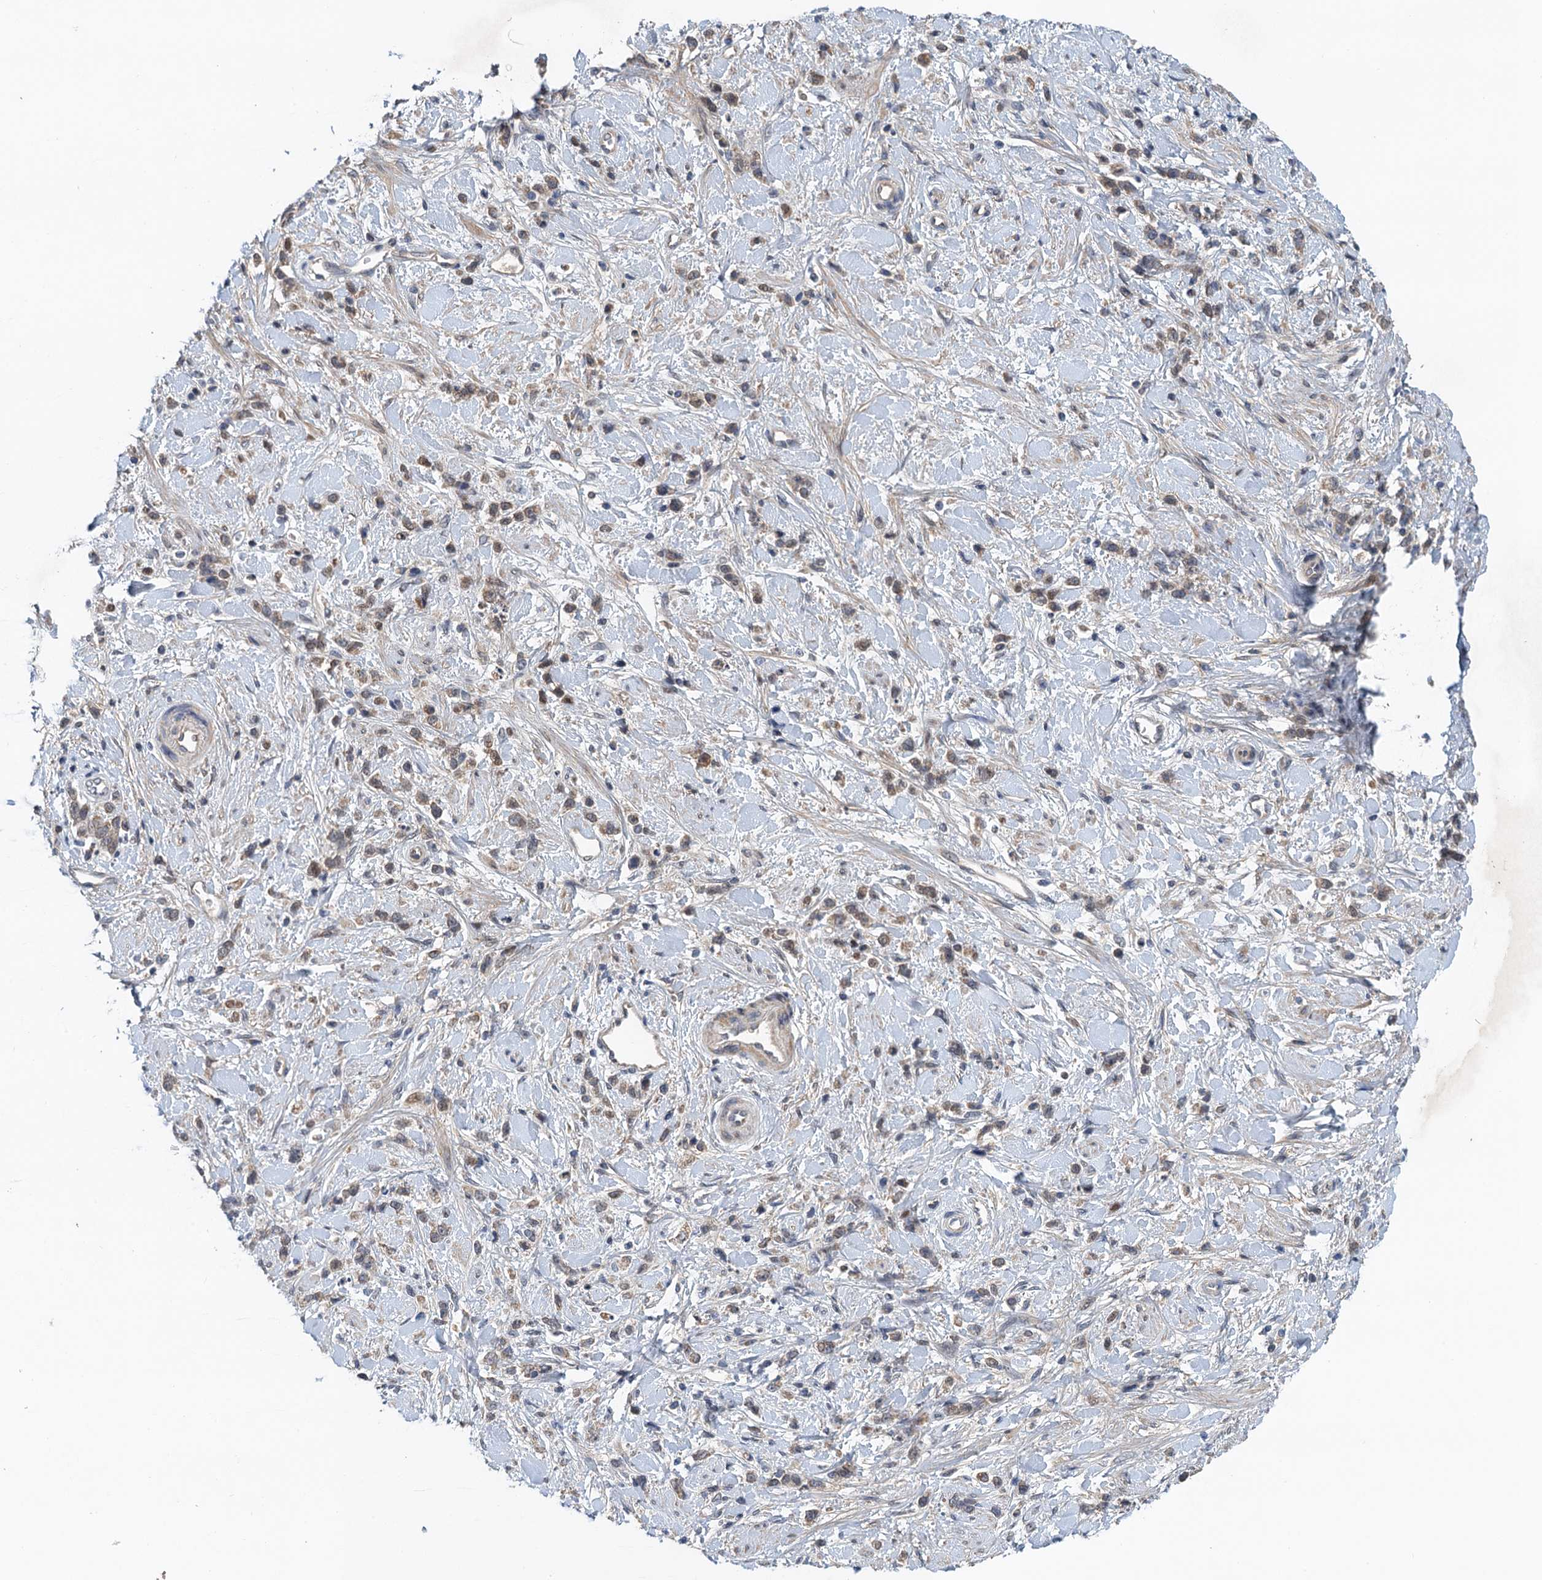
{"staining": {"intensity": "weak", "quantity": "25%-75%", "location": "cytoplasmic/membranous"}, "tissue": "stomach cancer", "cell_type": "Tumor cells", "image_type": "cancer", "snomed": [{"axis": "morphology", "description": "Adenocarcinoma, NOS"}, {"axis": "topography", "description": "Stomach"}], "caption": "The immunohistochemical stain highlights weak cytoplasmic/membranous staining in tumor cells of stomach cancer (adenocarcinoma) tissue.", "gene": "MDM1", "patient": {"sex": "female", "age": 60}}